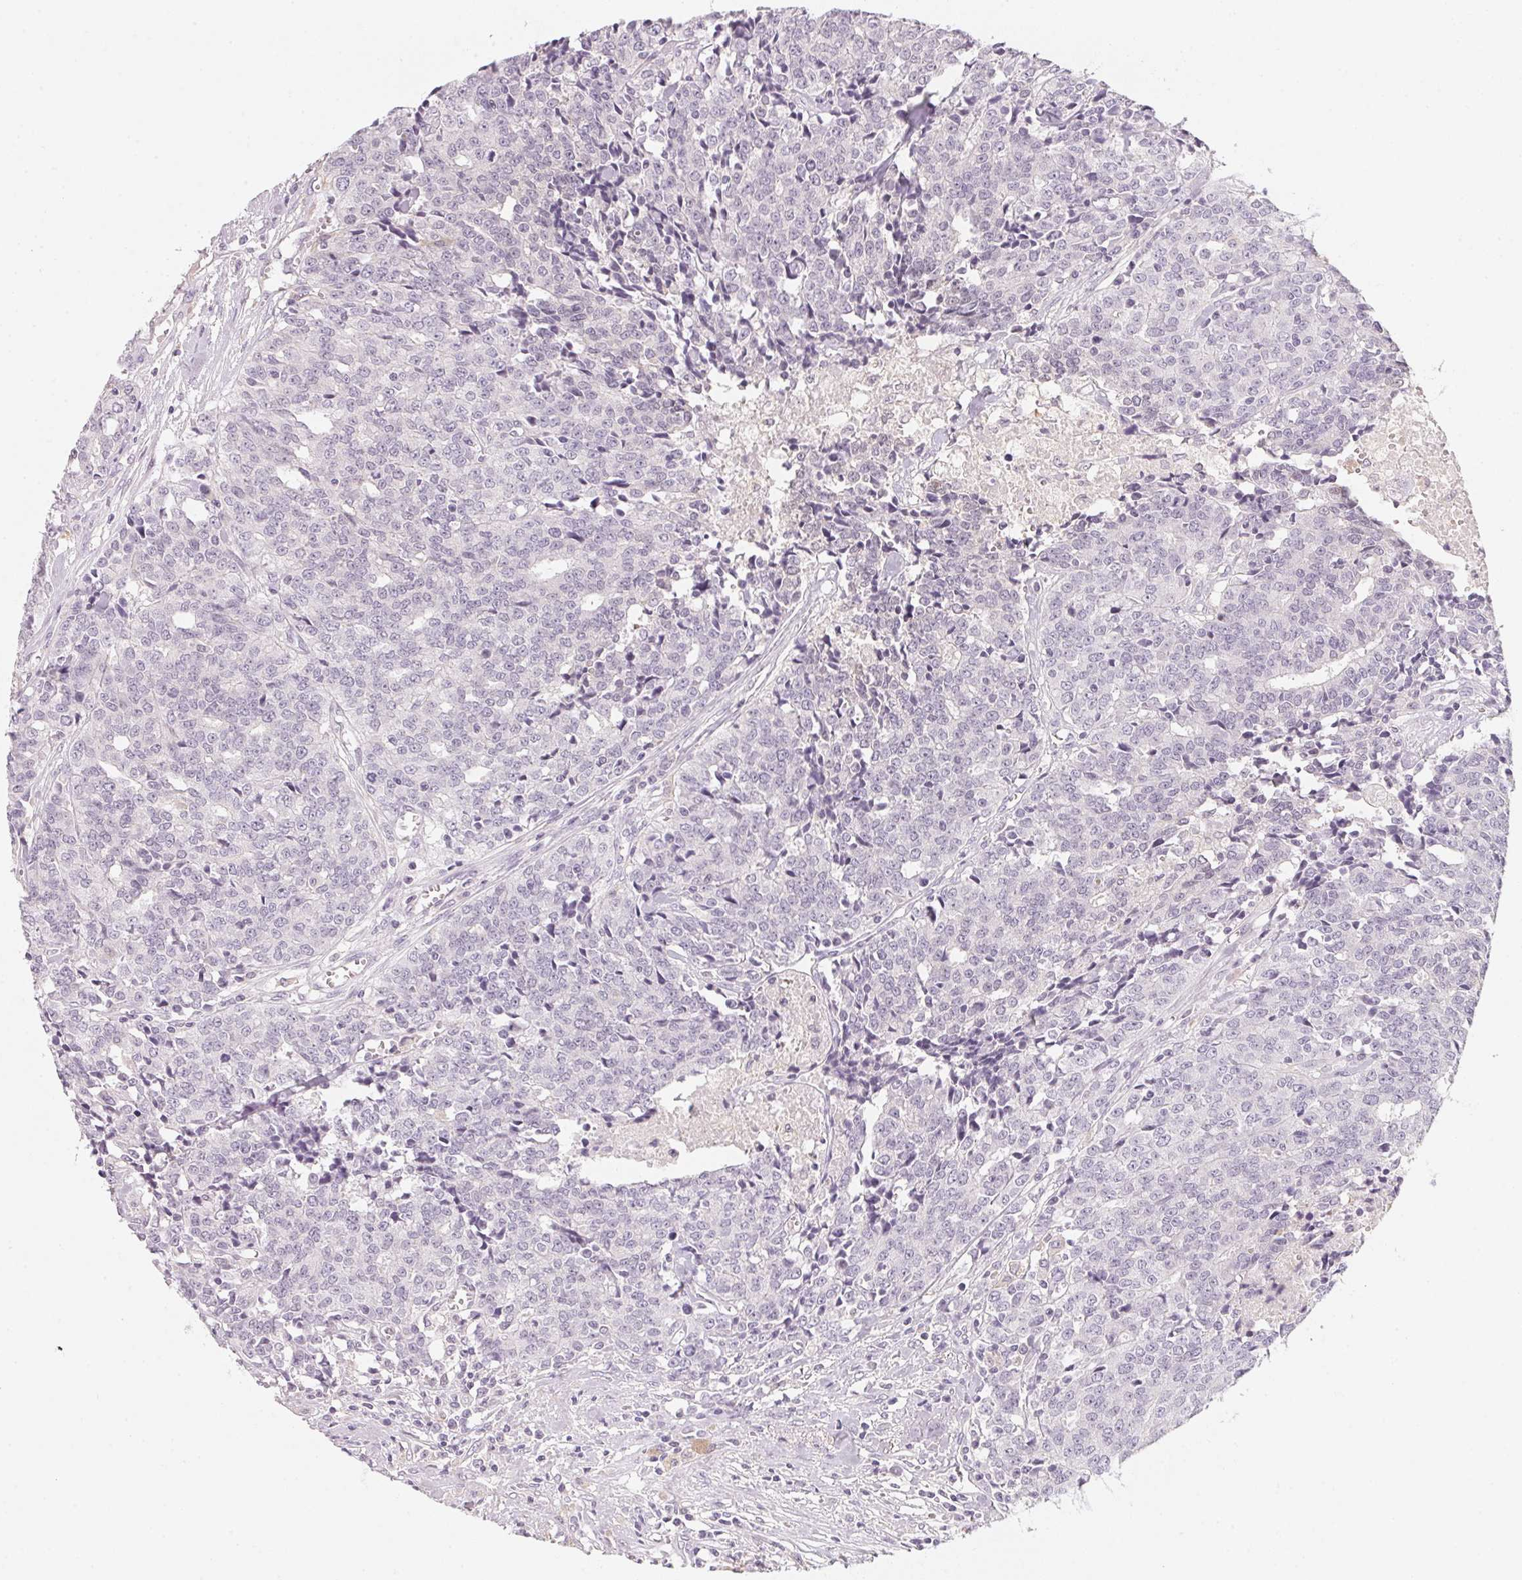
{"staining": {"intensity": "negative", "quantity": "none", "location": "none"}, "tissue": "prostate cancer", "cell_type": "Tumor cells", "image_type": "cancer", "snomed": [{"axis": "morphology", "description": "Adenocarcinoma, High grade"}, {"axis": "topography", "description": "Prostate and seminal vesicle, NOS"}], "caption": "Tumor cells are negative for brown protein staining in prostate cancer.", "gene": "CFAP276", "patient": {"sex": "male", "age": 60}}